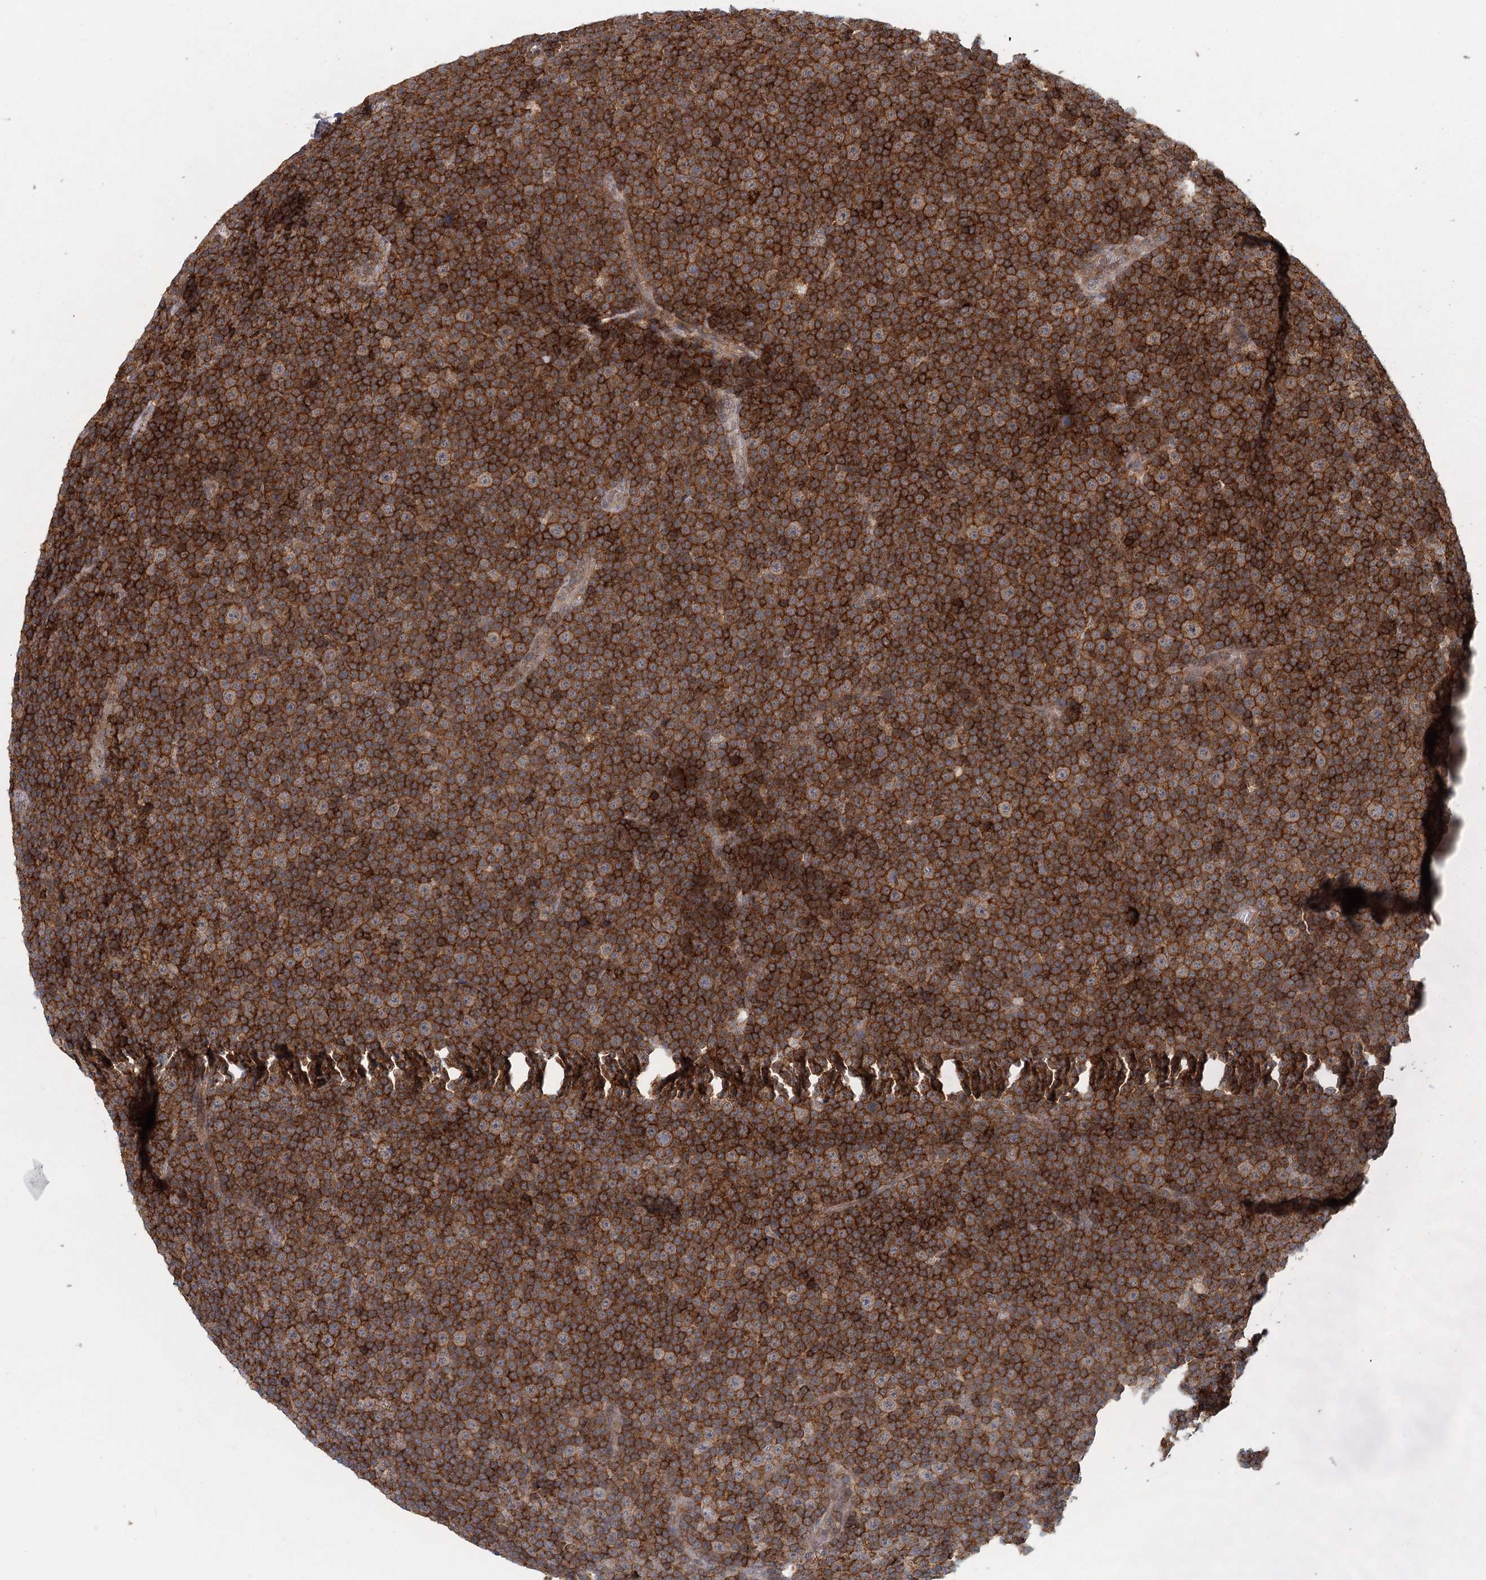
{"staining": {"intensity": "strong", "quantity": ">75%", "location": "cytoplasmic/membranous"}, "tissue": "lymphoma", "cell_type": "Tumor cells", "image_type": "cancer", "snomed": [{"axis": "morphology", "description": "Malignant lymphoma, non-Hodgkin's type, Low grade"}, {"axis": "topography", "description": "Lymph node"}], "caption": "This image exhibits immunohistochemistry (IHC) staining of human lymphoma, with high strong cytoplasmic/membranous positivity in approximately >75% of tumor cells.", "gene": "CDC42SE2", "patient": {"sex": "female", "age": 67}}